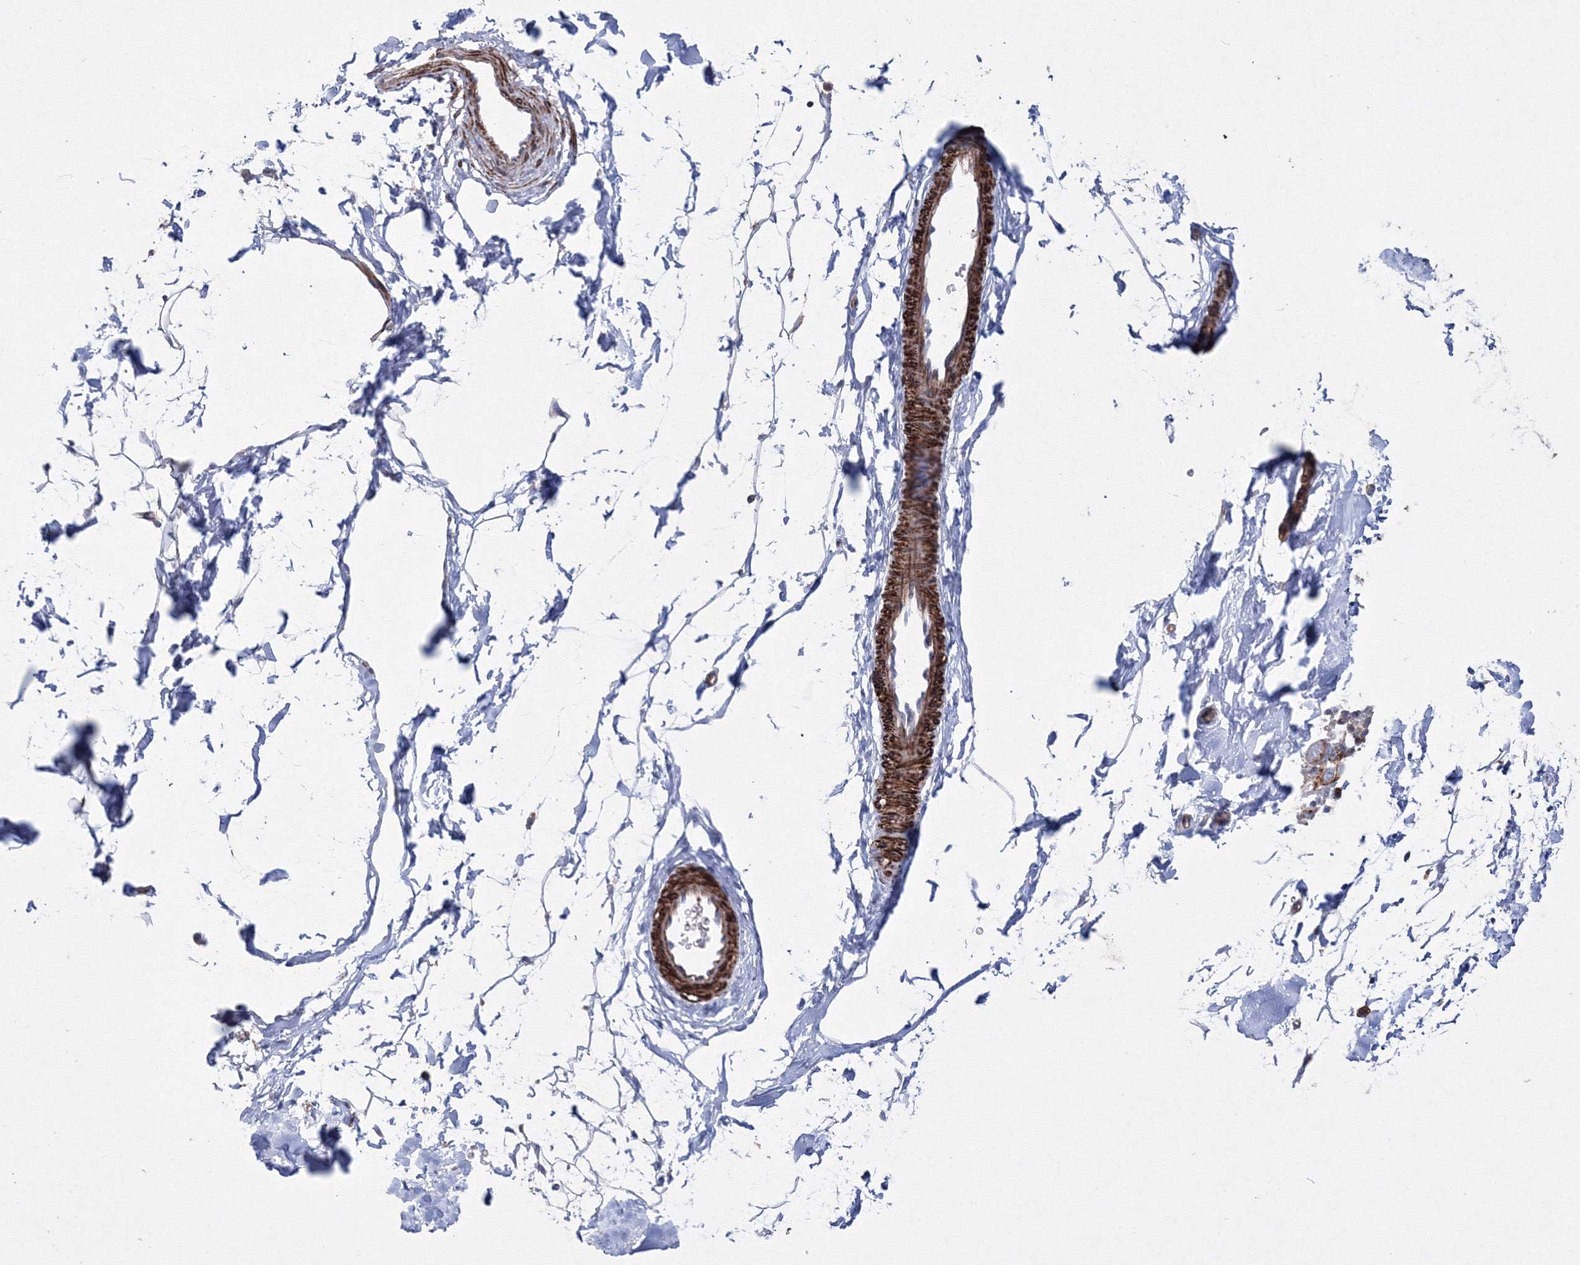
{"staining": {"intensity": "negative", "quantity": "none", "location": "none"}, "tissue": "adipose tissue", "cell_type": "Adipocytes", "image_type": "normal", "snomed": [{"axis": "morphology", "description": "Normal tissue, NOS"}, {"axis": "topography", "description": "Breast"}], "caption": "Micrograph shows no significant protein expression in adipocytes of normal adipose tissue. The staining was performed using DAB (3,3'-diaminobenzidine) to visualize the protein expression in brown, while the nuclei were stained in blue with hematoxylin (Magnification: 20x).", "gene": "GPR82", "patient": {"sex": "female", "age": 23}}